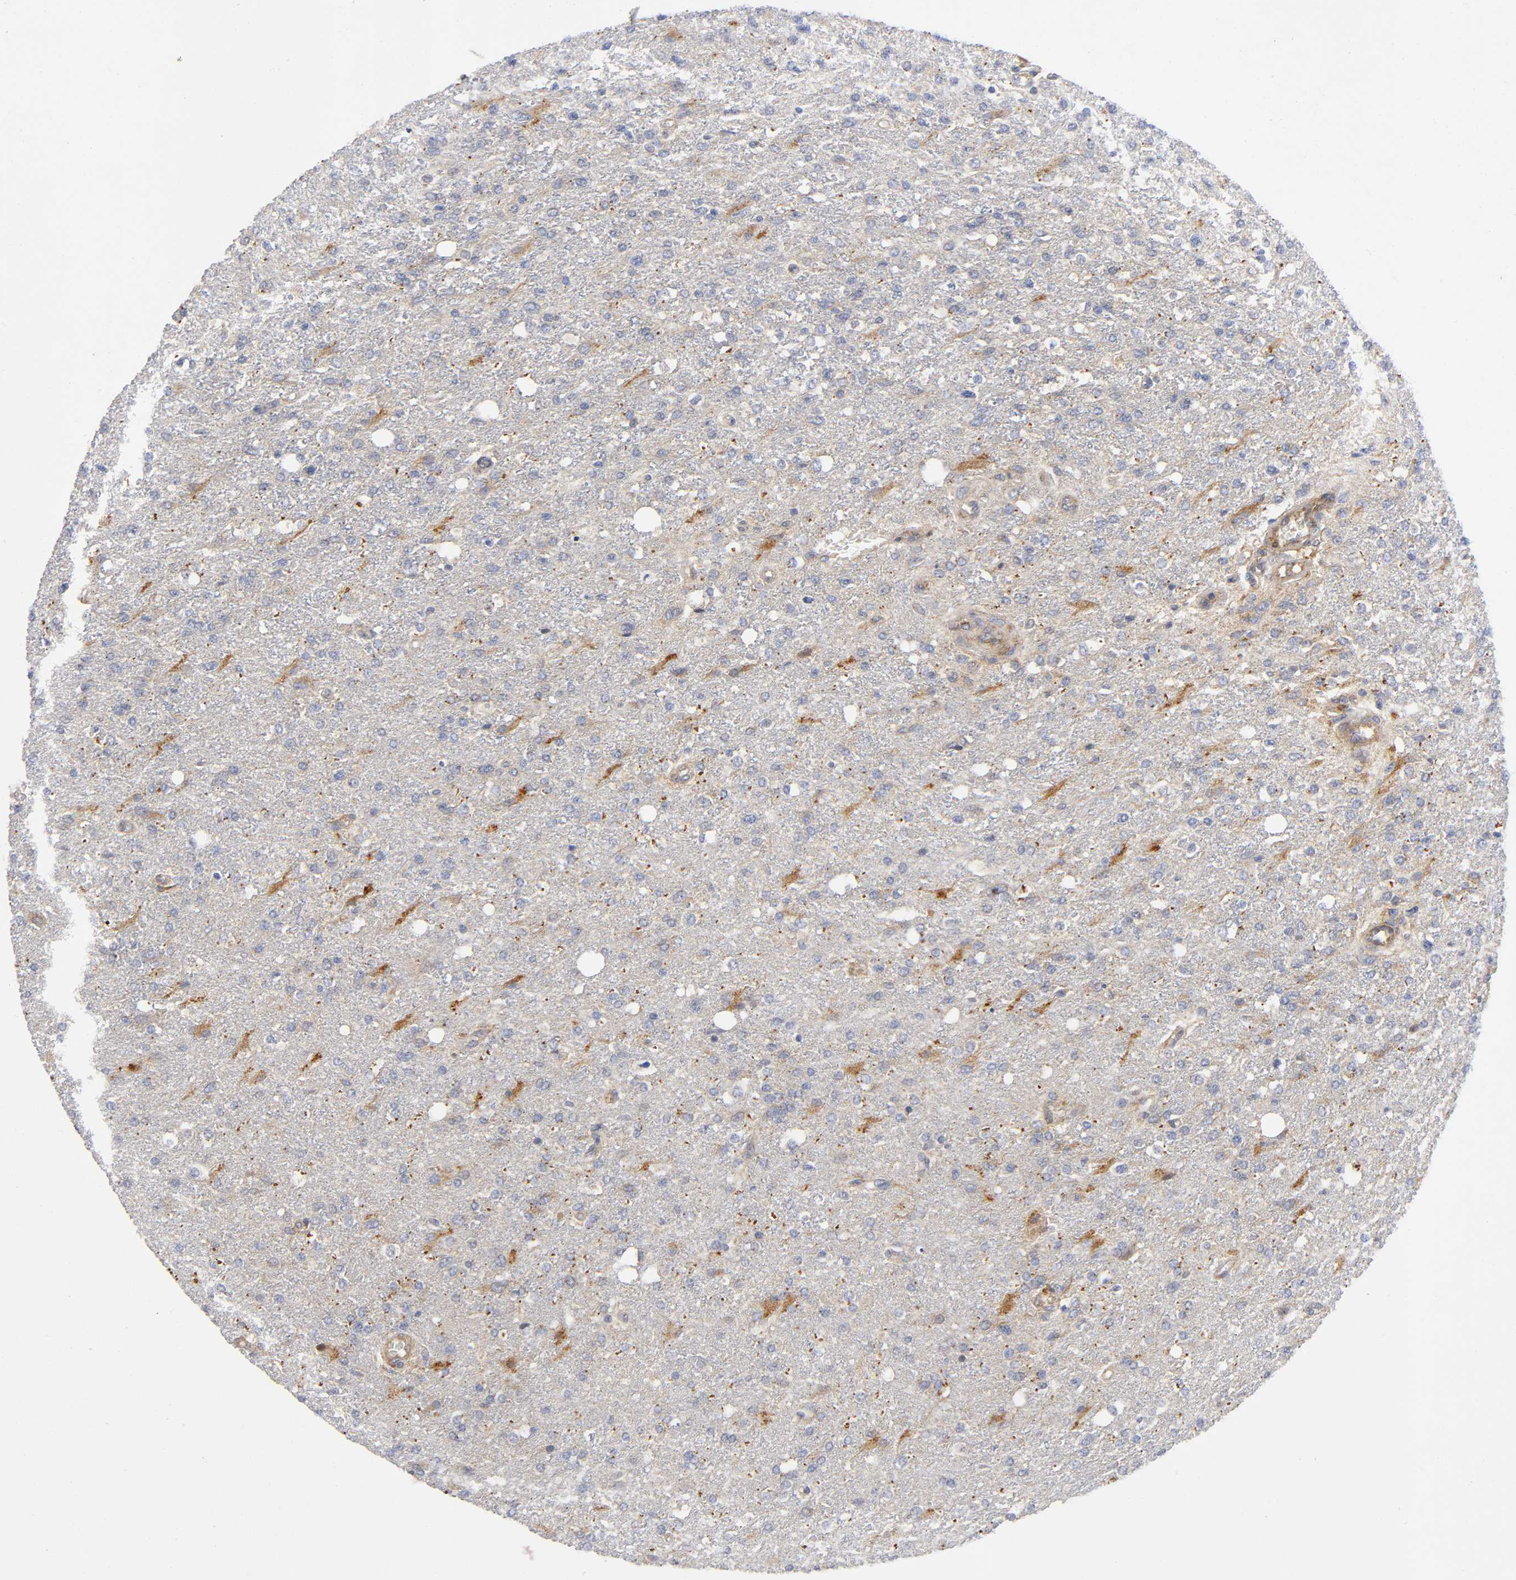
{"staining": {"intensity": "weak", "quantity": "25%-75%", "location": "cytoplasmic/membranous"}, "tissue": "glioma", "cell_type": "Tumor cells", "image_type": "cancer", "snomed": [{"axis": "morphology", "description": "Glioma, malignant, High grade"}, {"axis": "topography", "description": "Cerebral cortex"}], "caption": "Glioma stained for a protein (brown) displays weak cytoplasmic/membranous positive expression in approximately 25%-75% of tumor cells.", "gene": "EIF5", "patient": {"sex": "male", "age": 76}}